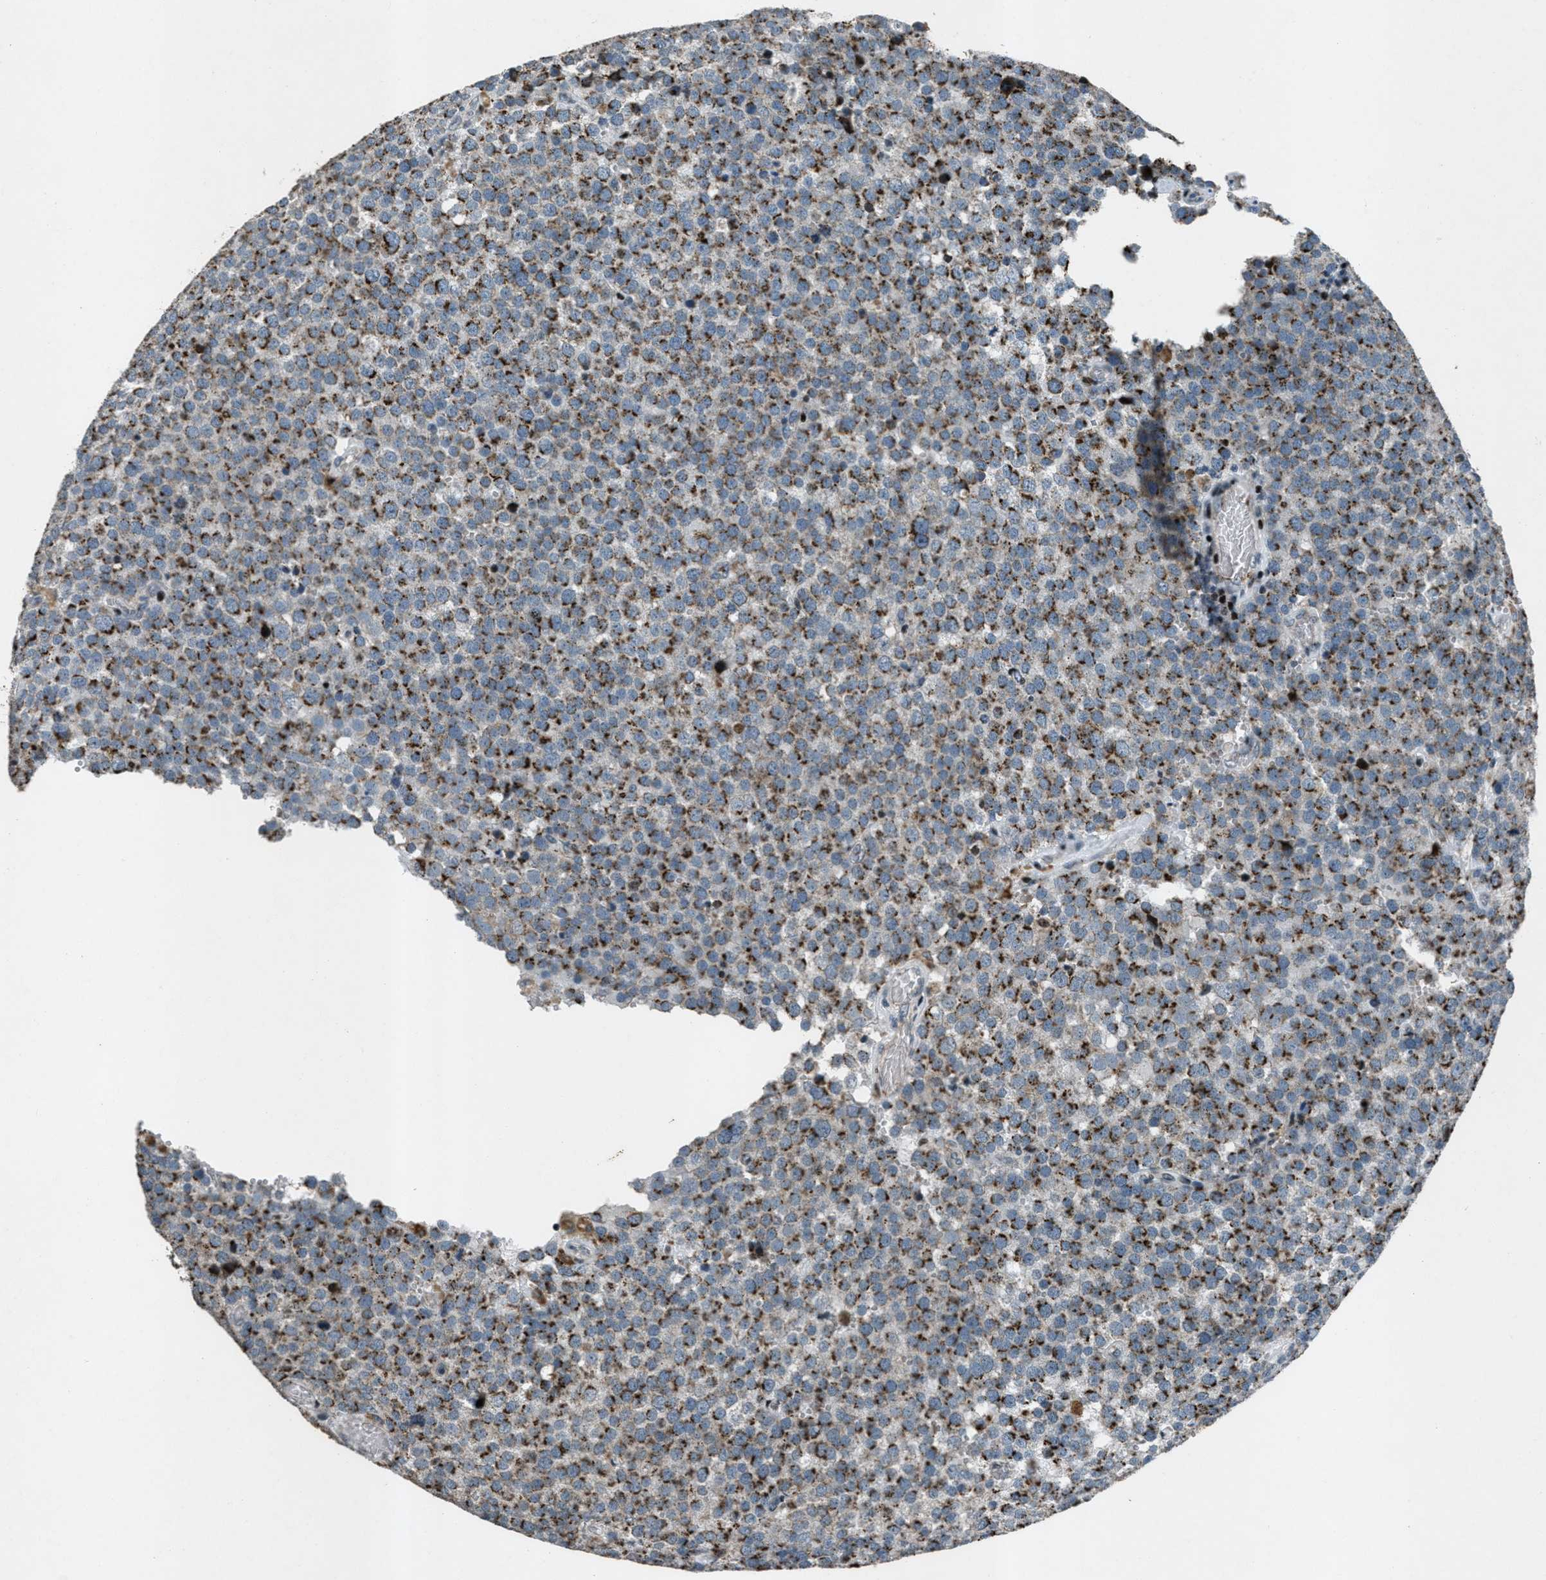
{"staining": {"intensity": "strong", "quantity": ">75%", "location": "cytoplasmic/membranous"}, "tissue": "testis cancer", "cell_type": "Tumor cells", "image_type": "cancer", "snomed": [{"axis": "morphology", "description": "Normal tissue, NOS"}, {"axis": "morphology", "description": "Seminoma, NOS"}, {"axis": "topography", "description": "Testis"}], "caption": "About >75% of tumor cells in human testis cancer (seminoma) display strong cytoplasmic/membranous protein staining as visualized by brown immunohistochemical staining.", "gene": "GPC6", "patient": {"sex": "male", "age": 71}}